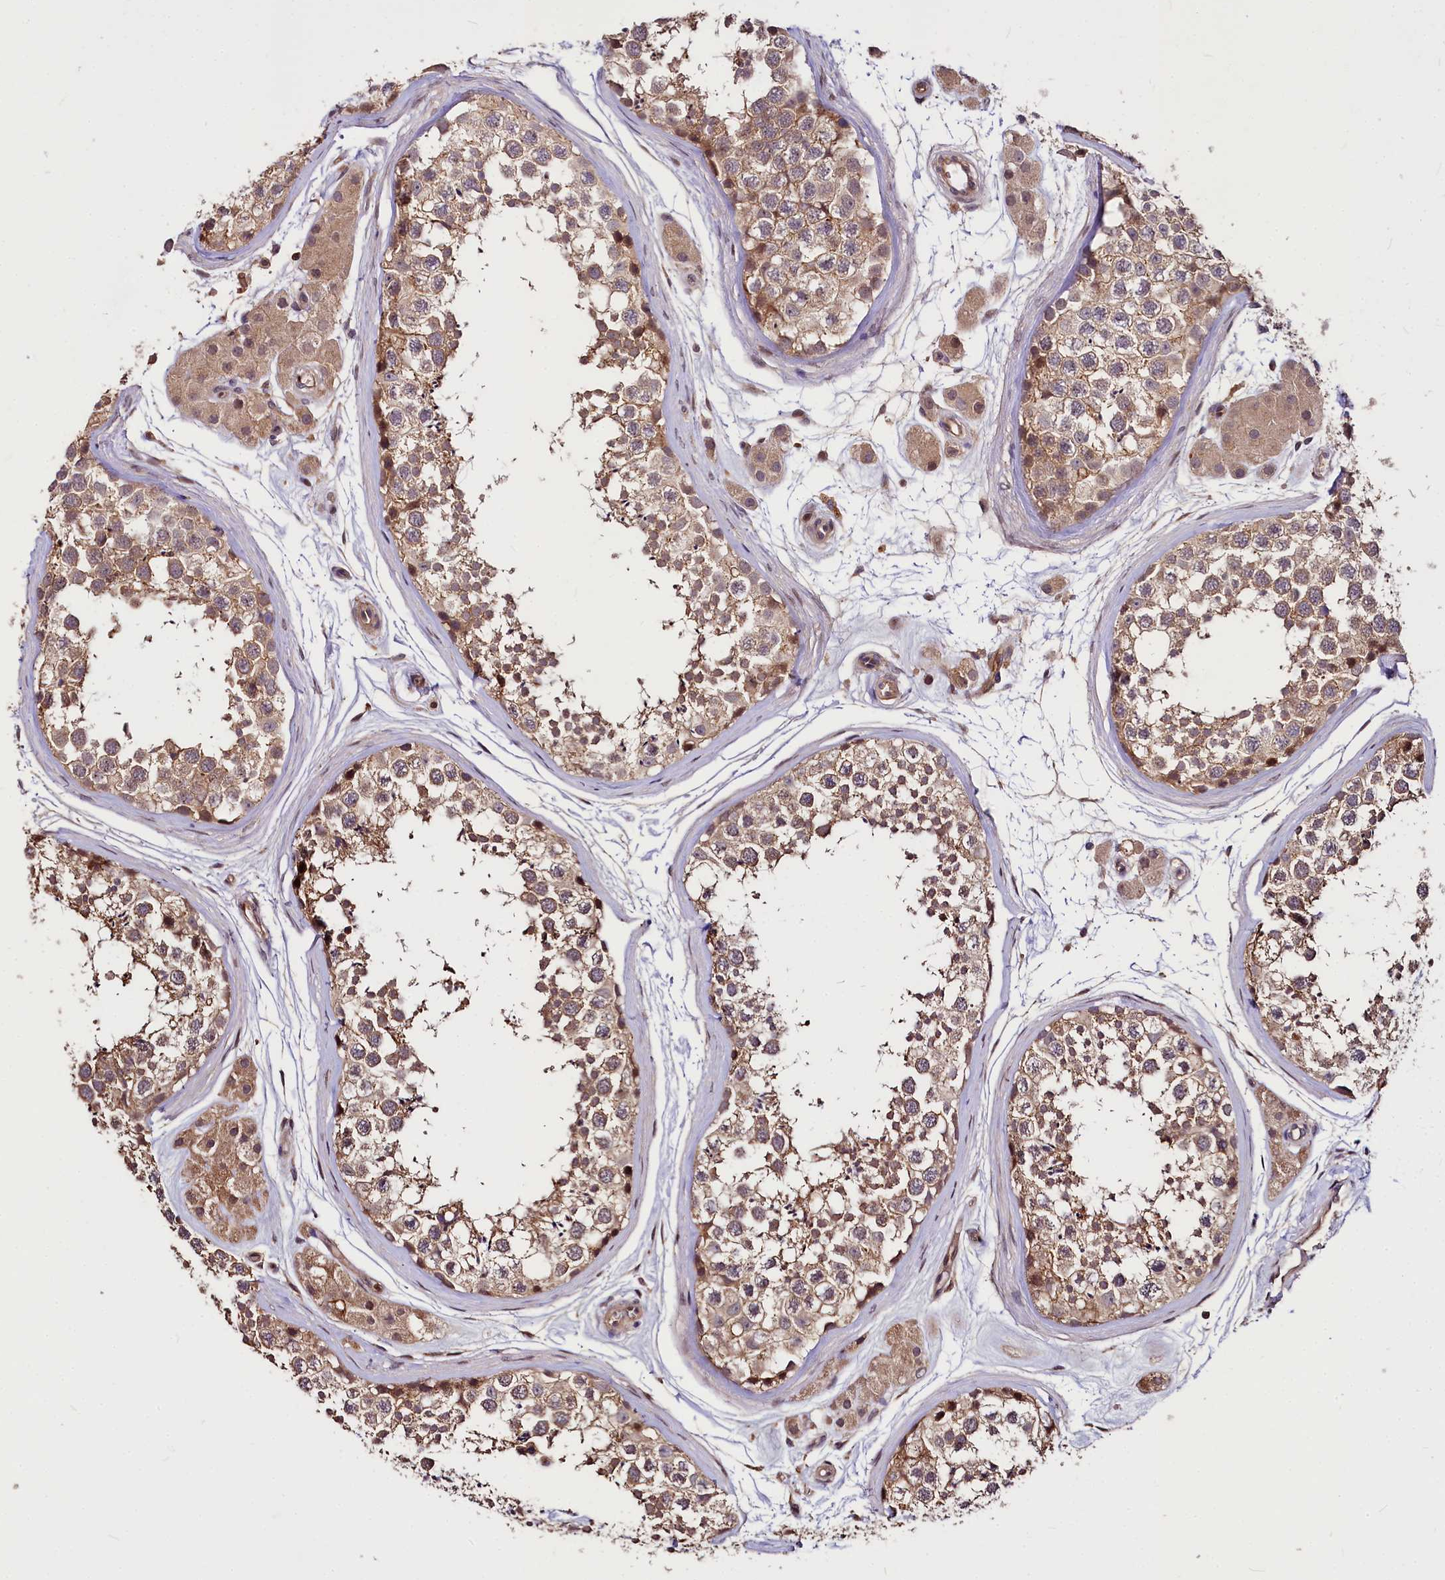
{"staining": {"intensity": "moderate", "quantity": ">75%", "location": "cytoplasmic/membranous"}, "tissue": "testis", "cell_type": "Cells in seminiferous ducts", "image_type": "normal", "snomed": [{"axis": "morphology", "description": "Normal tissue, NOS"}, {"axis": "topography", "description": "Testis"}], "caption": "About >75% of cells in seminiferous ducts in unremarkable testis display moderate cytoplasmic/membranous protein positivity as visualized by brown immunohistochemical staining.", "gene": "ATG101", "patient": {"sex": "male", "age": 56}}